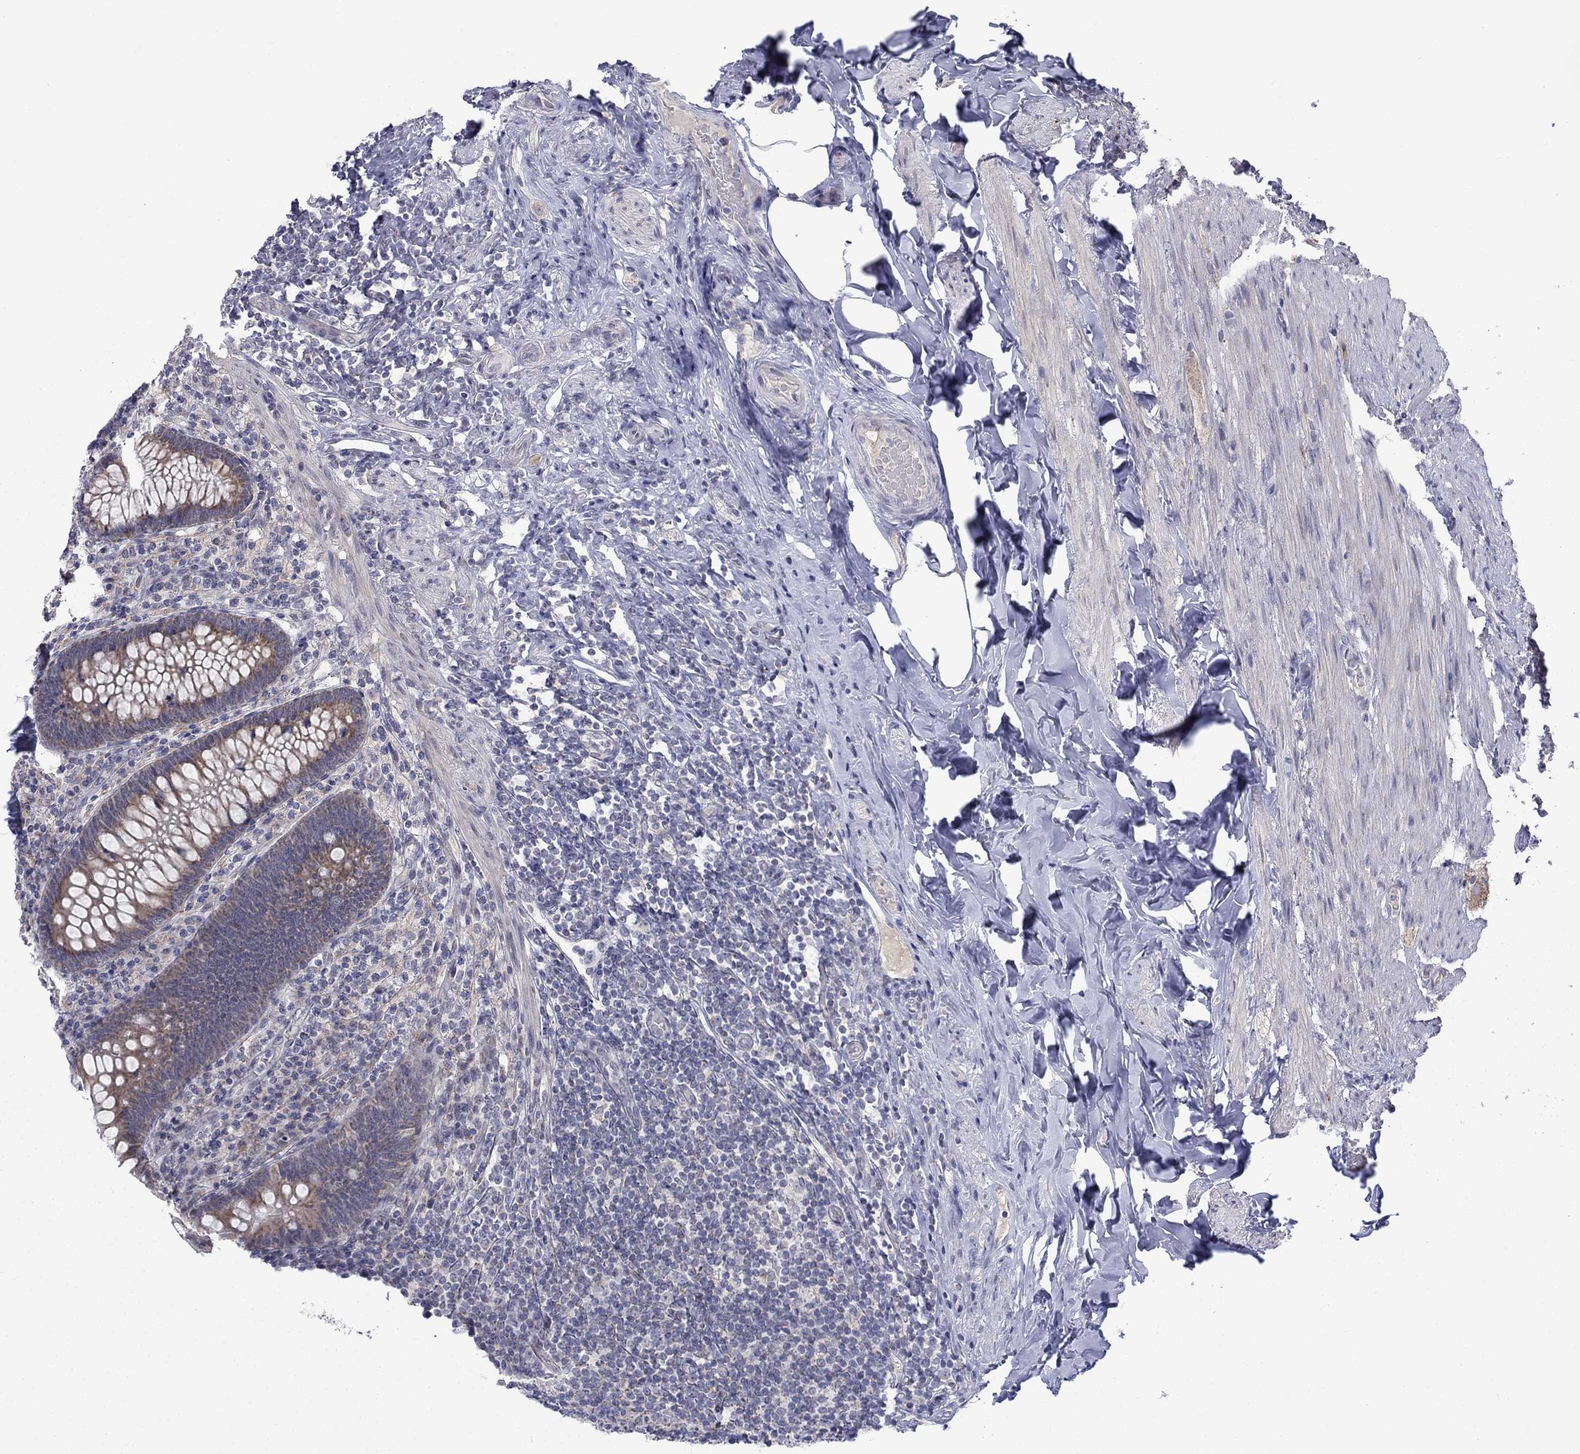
{"staining": {"intensity": "moderate", "quantity": "<25%", "location": "cytoplasmic/membranous"}, "tissue": "appendix", "cell_type": "Glandular cells", "image_type": "normal", "snomed": [{"axis": "morphology", "description": "Normal tissue, NOS"}, {"axis": "topography", "description": "Appendix"}], "caption": "Moderate cytoplasmic/membranous expression is appreciated in approximately <25% of glandular cells in benign appendix. The staining was performed using DAB, with brown indicating positive protein expression. Nuclei are stained blue with hematoxylin.", "gene": "KCNJ16", "patient": {"sex": "male", "age": 47}}